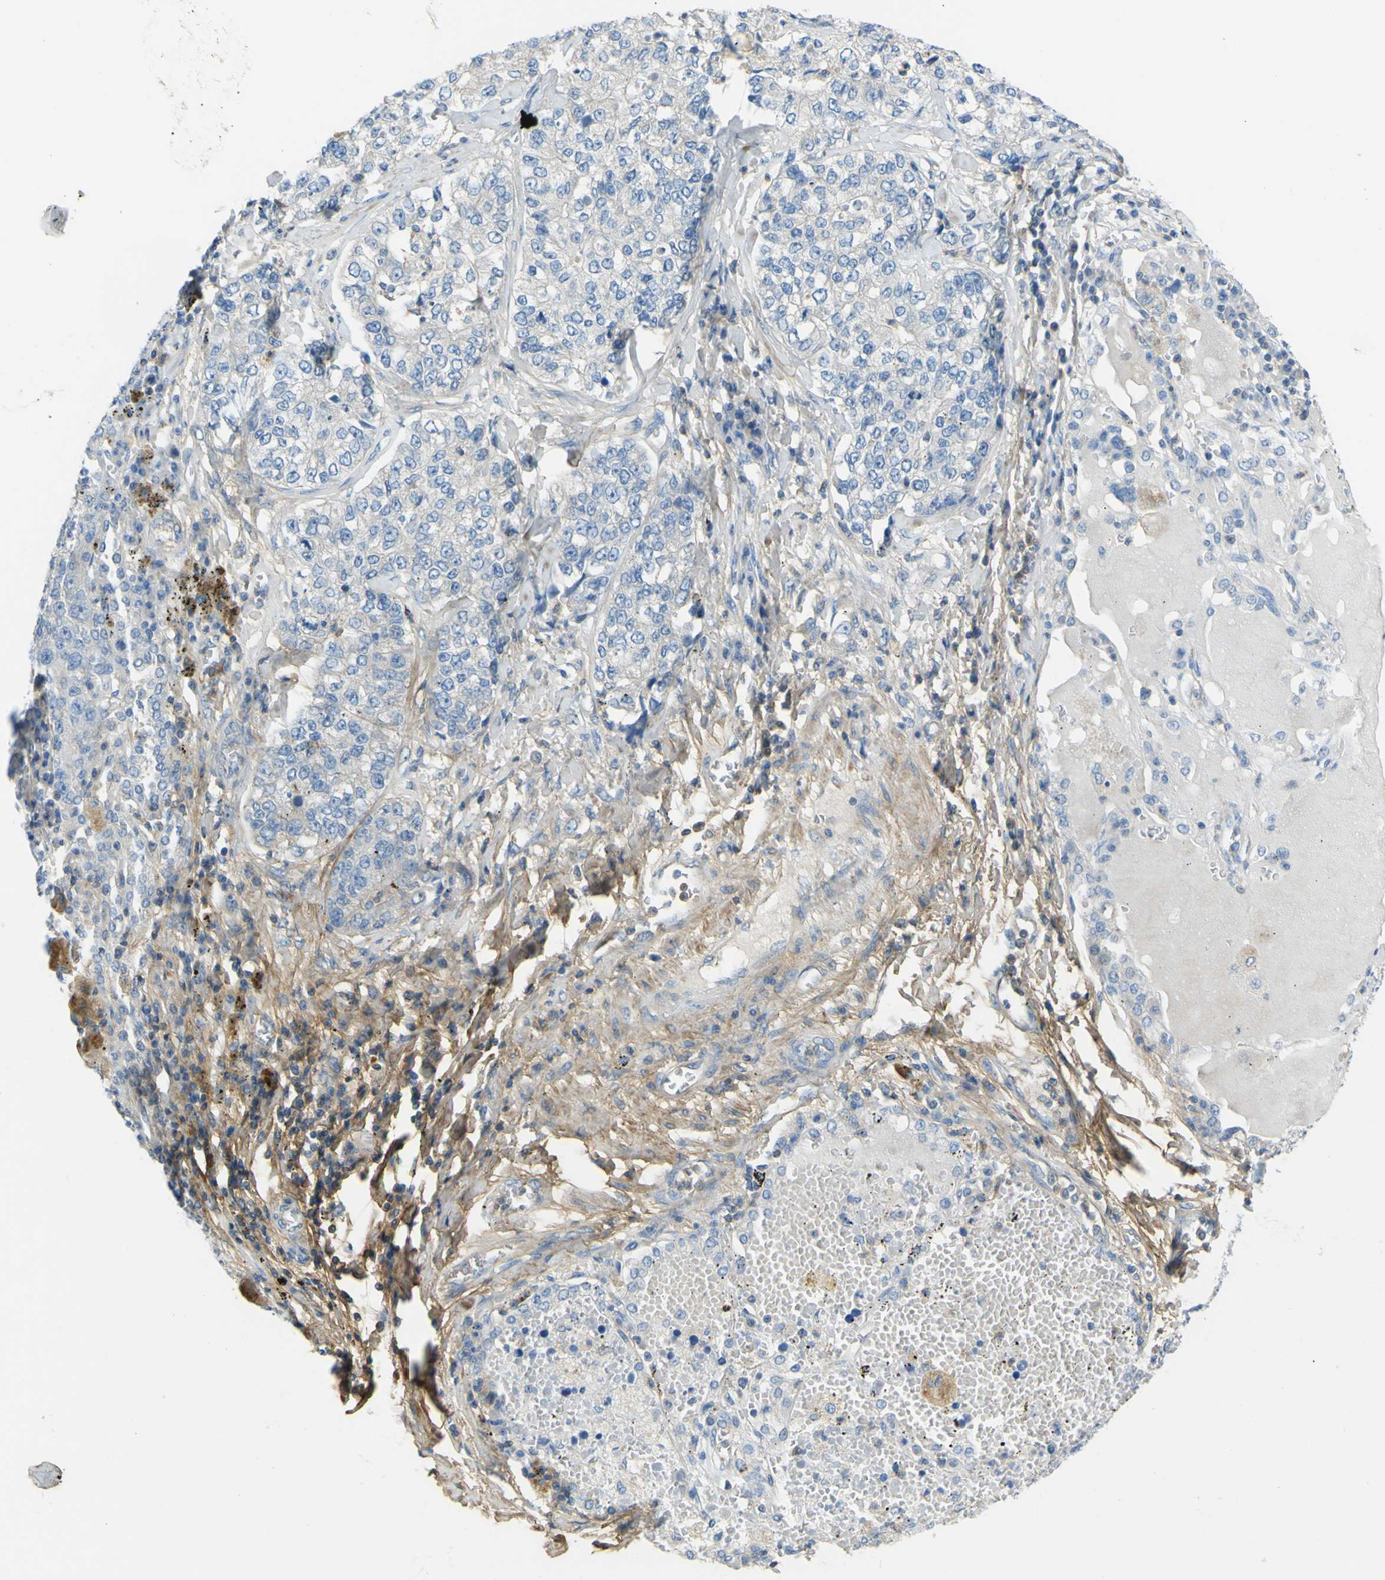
{"staining": {"intensity": "moderate", "quantity": "25%-75%", "location": "cytoplasmic/membranous"}, "tissue": "lung cancer", "cell_type": "Tumor cells", "image_type": "cancer", "snomed": [{"axis": "morphology", "description": "Adenocarcinoma, NOS"}, {"axis": "topography", "description": "Lung"}], "caption": "This image displays immunohistochemistry (IHC) staining of human lung cancer (adenocarcinoma), with medium moderate cytoplasmic/membranous expression in about 25%-75% of tumor cells.", "gene": "OGN", "patient": {"sex": "male", "age": 49}}